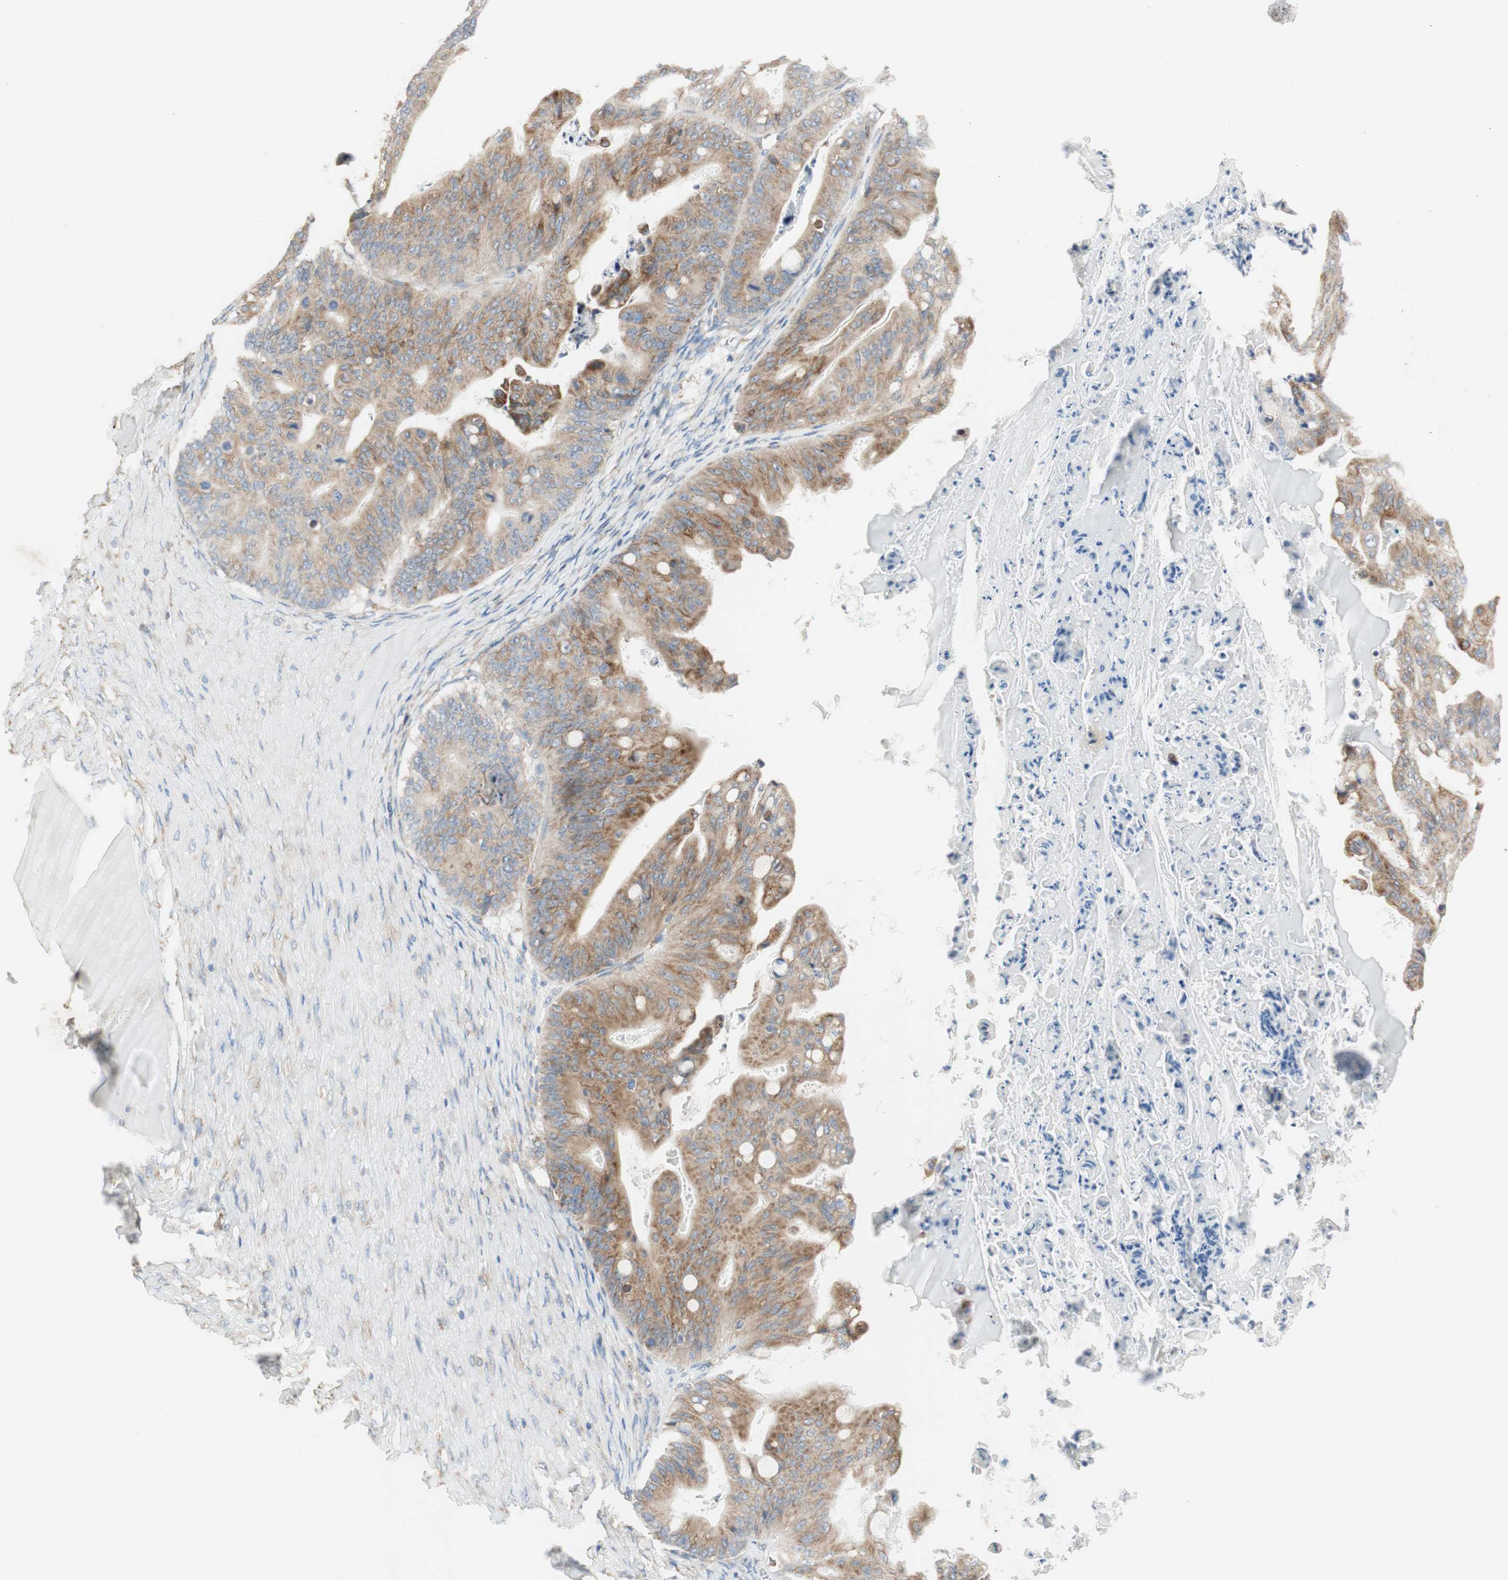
{"staining": {"intensity": "moderate", "quantity": ">75%", "location": "cytoplasmic/membranous"}, "tissue": "ovarian cancer", "cell_type": "Tumor cells", "image_type": "cancer", "snomed": [{"axis": "morphology", "description": "Cystadenocarcinoma, mucinous, NOS"}, {"axis": "topography", "description": "Ovary"}], "caption": "A photomicrograph of mucinous cystadenocarcinoma (ovarian) stained for a protein exhibits moderate cytoplasmic/membranous brown staining in tumor cells.", "gene": "MANF", "patient": {"sex": "female", "age": 37}}